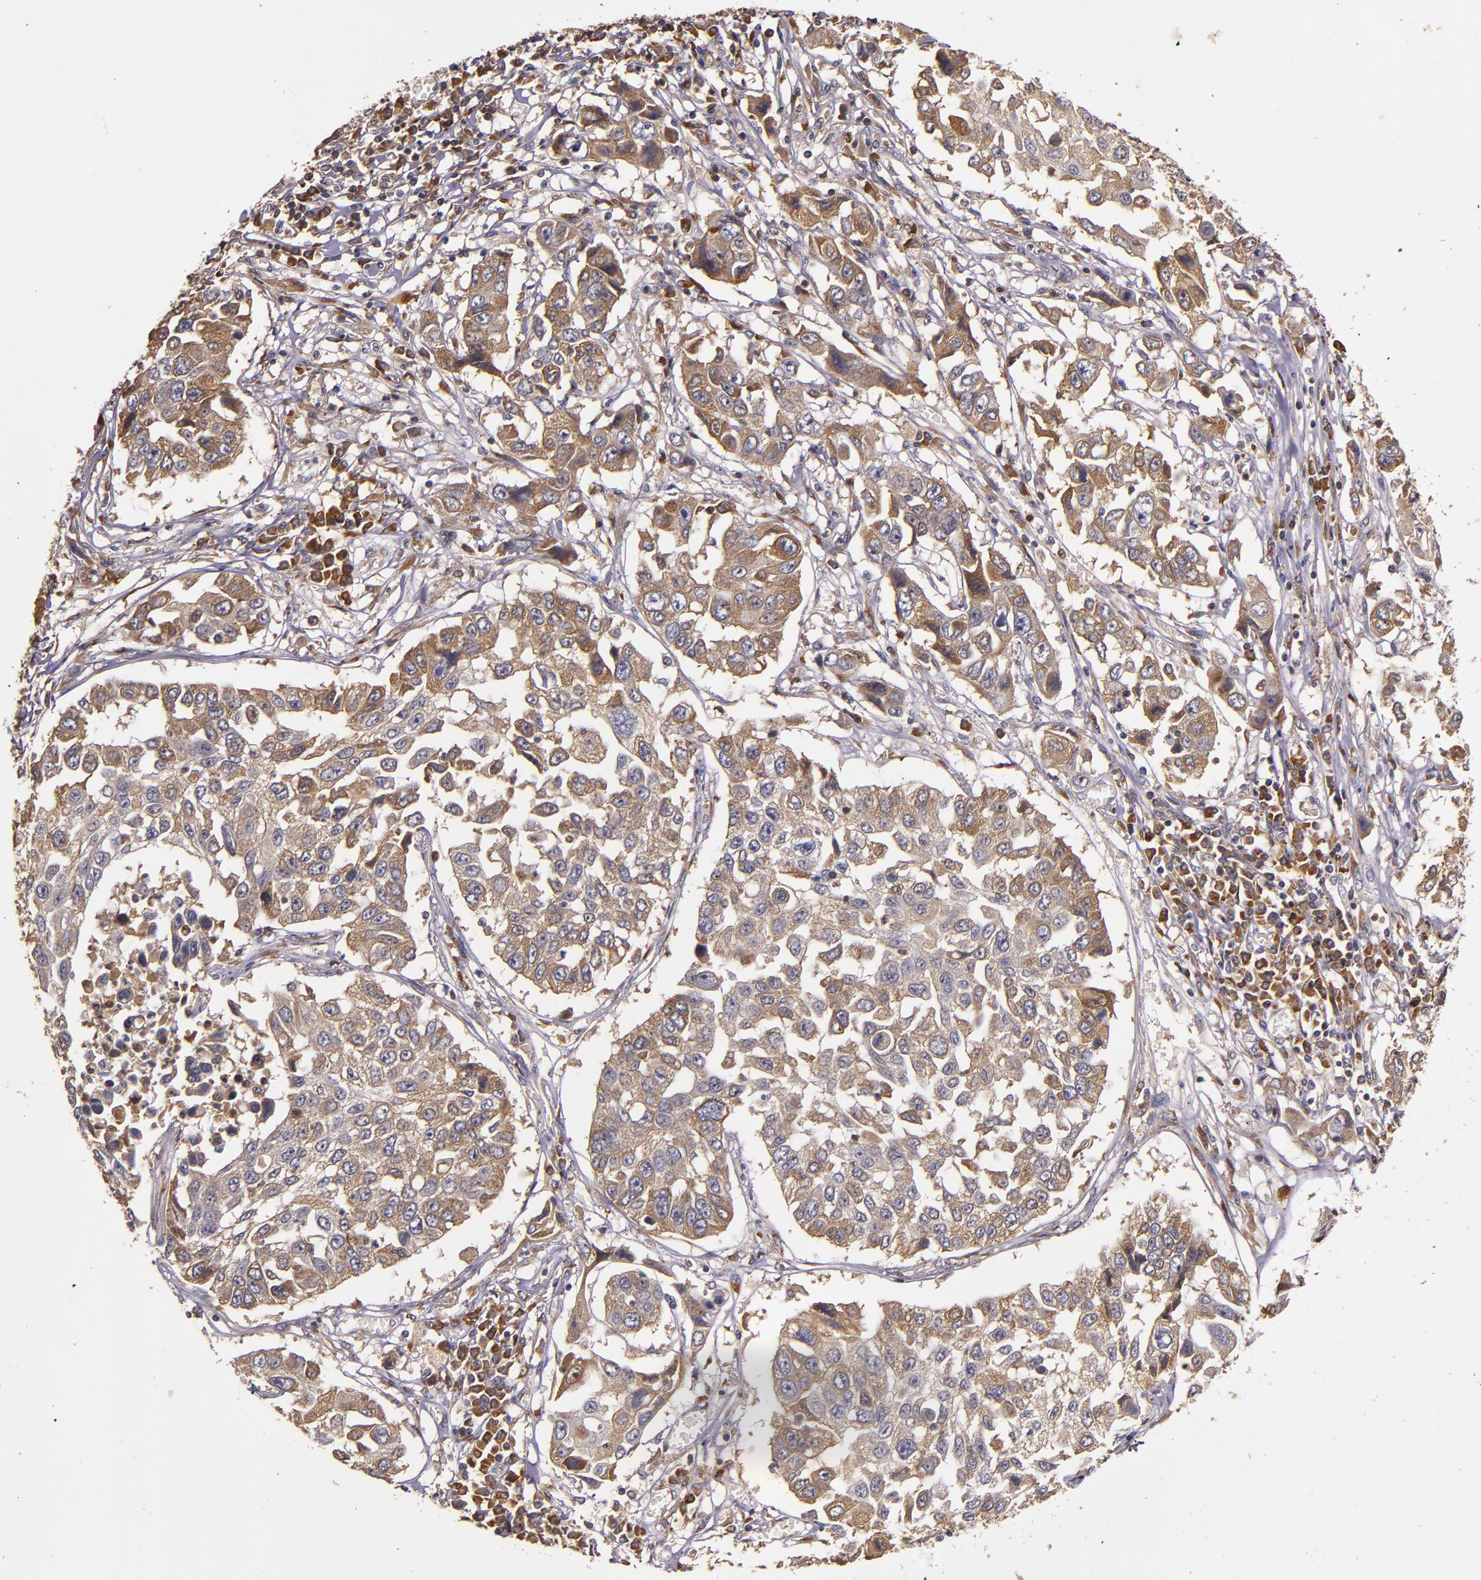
{"staining": {"intensity": "moderate", "quantity": ">75%", "location": "cytoplasmic/membranous"}, "tissue": "lung cancer", "cell_type": "Tumor cells", "image_type": "cancer", "snomed": [{"axis": "morphology", "description": "Squamous cell carcinoma, NOS"}, {"axis": "topography", "description": "Lung"}], "caption": "Brown immunohistochemical staining in human lung cancer (squamous cell carcinoma) exhibits moderate cytoplasmic/membranous expression in about >75% of tumor cells.", "gene": "PRAF2", "patient": {"sex": "male", "age": 71}}